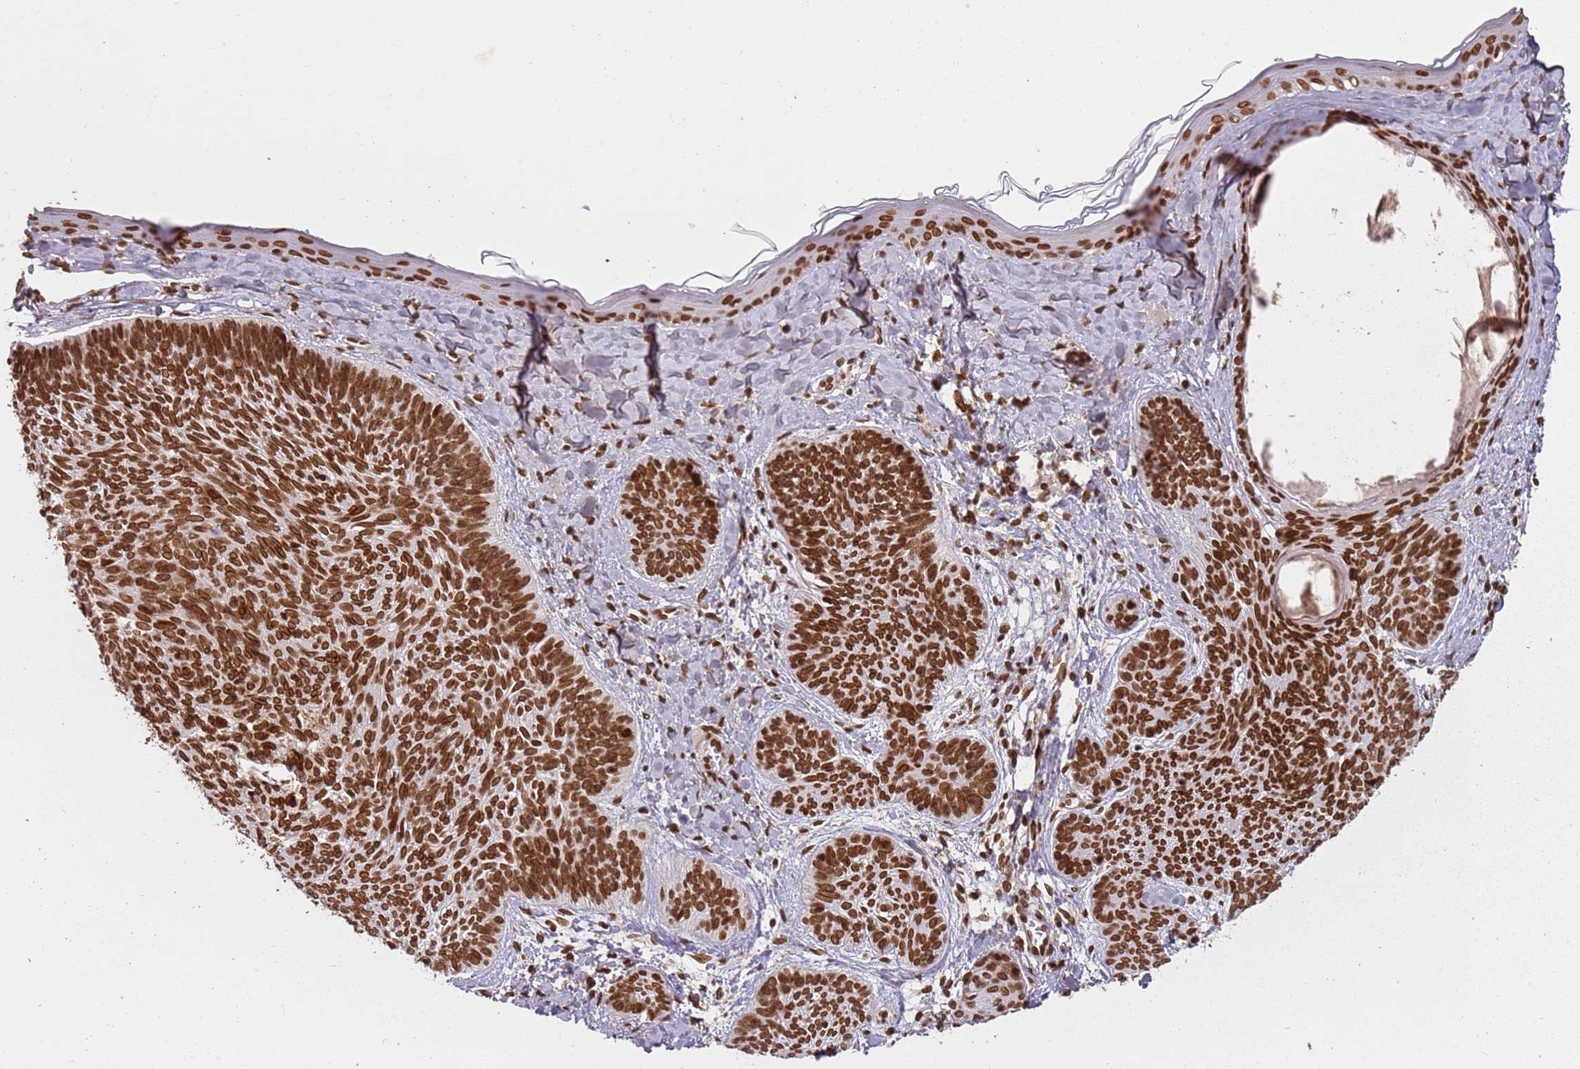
{"staining": {"intensity": "strong", "quantity": ">75%", "location": "nuclear"}, "tissue": "skin cancer", "cell_type": "Tumor cells", "image_type": "cancer", "snomed": [{"axis": "morphology", "description": "Basal cell carcinoma"}, {"axis": "topography", "description": "Skin"}], "caption": "There is high levels of strong nuclear staining in tumor cells of skin cancer (basal cell carcinoma), as demonstrated by immunohistochemical staining (brown color).", "gene": "TENT4A", "patient": {"sex": "female", "age": 81}}